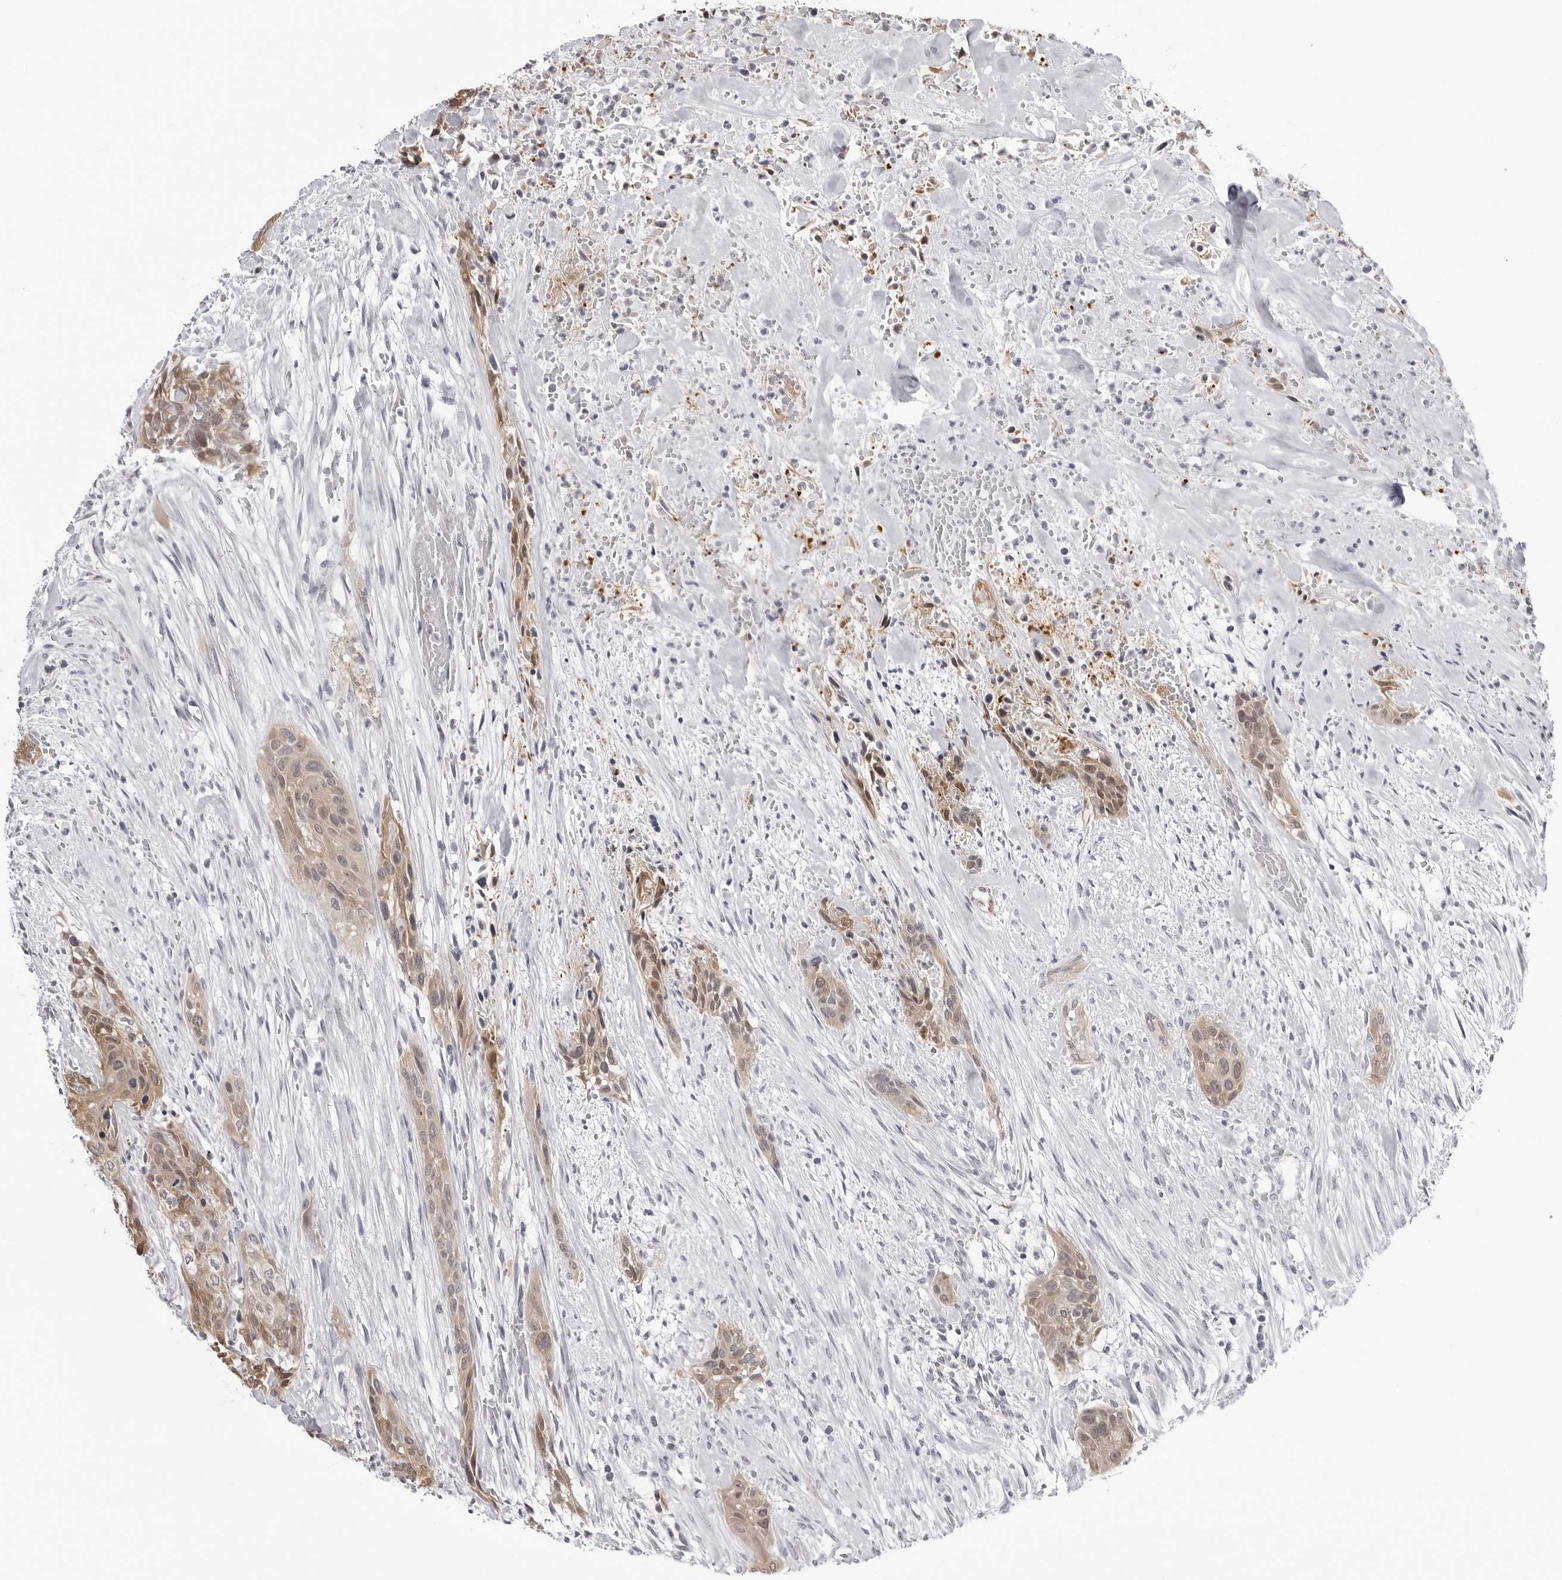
{"staining": {"intensity": "weak", "quantity": ">75%", "location": "cytoplasmic/membranous,nuclear"}, "tissue": "urothelial cancer", "cell_type": "Tumor cells", "image_type": "cancer", "snomed": [{"axis": "morphology", "description": "Urothelial carcinoma, High grade"}, {"axis": "topography", "description": "Urinary bladder"}], "caption": "This is a micrograph of immunohistochemistry staining of urothelial cancer, which shows weak staining in the cytoplasmic/membranous and nuclear of tumor cells.", "gene": "YWHAG", "patient": {"sex": "male", "age": 35}}